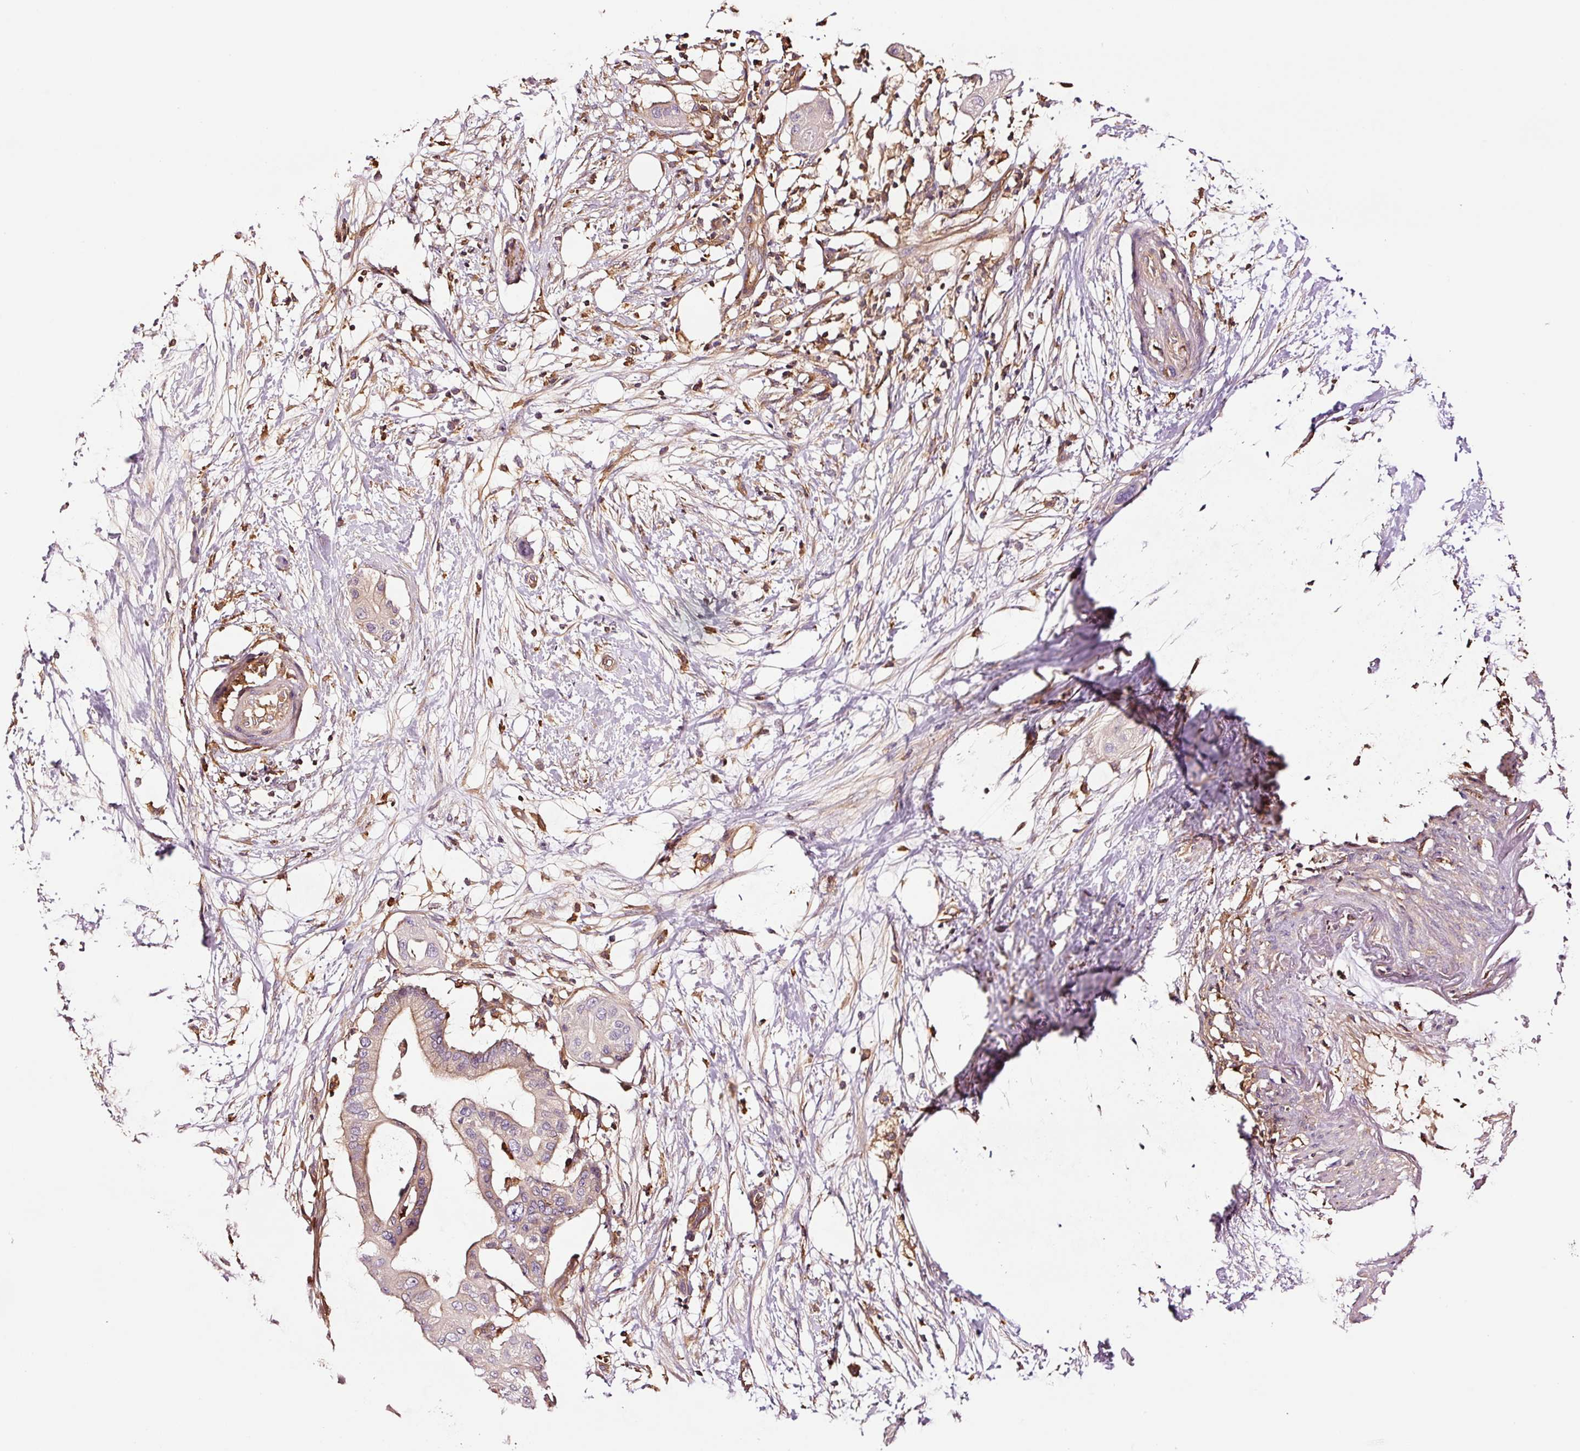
{"staining": {"intensity": "moderate", "quantity": "25%-75%", "location": "cytoplasmic/membranous"}, "tissue": "pancreatic cancer", "cell_type": "Tumor cells", "image_type": "cancer", "snomed": [{"axis": "morphology", "description": "Adenocarcinoma, NOS"}, {"axis": "topography", "description": "Pancreas"}], "caption": "Moderate cytoplasmic/membranous positivity is identified in approximately 25%-75% of tumor cells in pancreatic cancer.", "gene": "METAP1", "patient": {"sex": "male", "age": 68}}